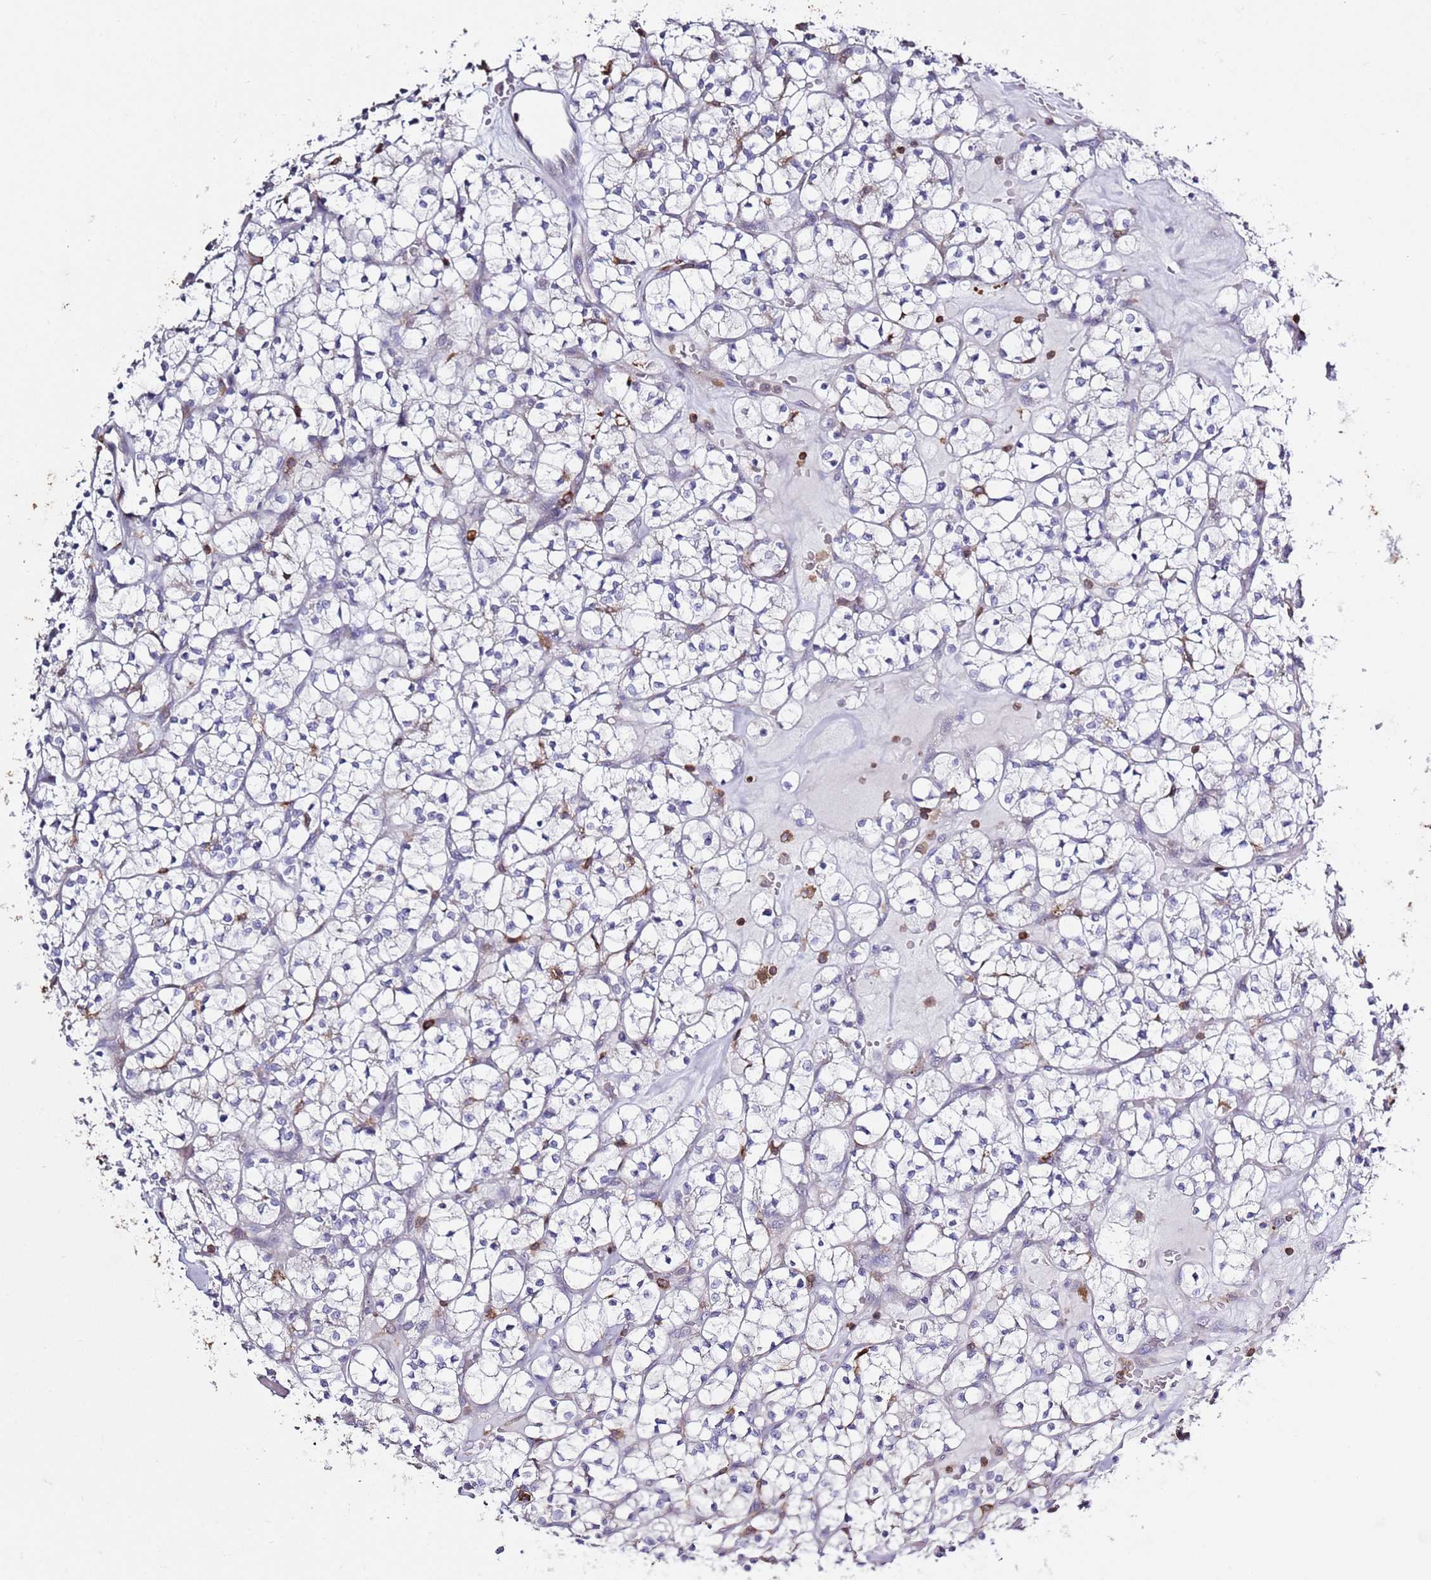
{"staining": {"intensity": "negative", "quantity": "none", "location": "none"}, "tissue": "renal cancer", "cell_type": "Tumor cells", "image_type": "cancer", "snomed": [{"axis": "morphology", "description": "Adenocarcinoma, NOS"}, {"axis": "topography", "description": "Kidney"}], "caption": "A high-resolution histopathology image shows immunohistochemistry (IHC) staining of renal cancer (adenocarcinoma), which displays no significant expression in tumor cells.", "gene": "LPXN", "patient": {"sex": "female", "age": 64}}